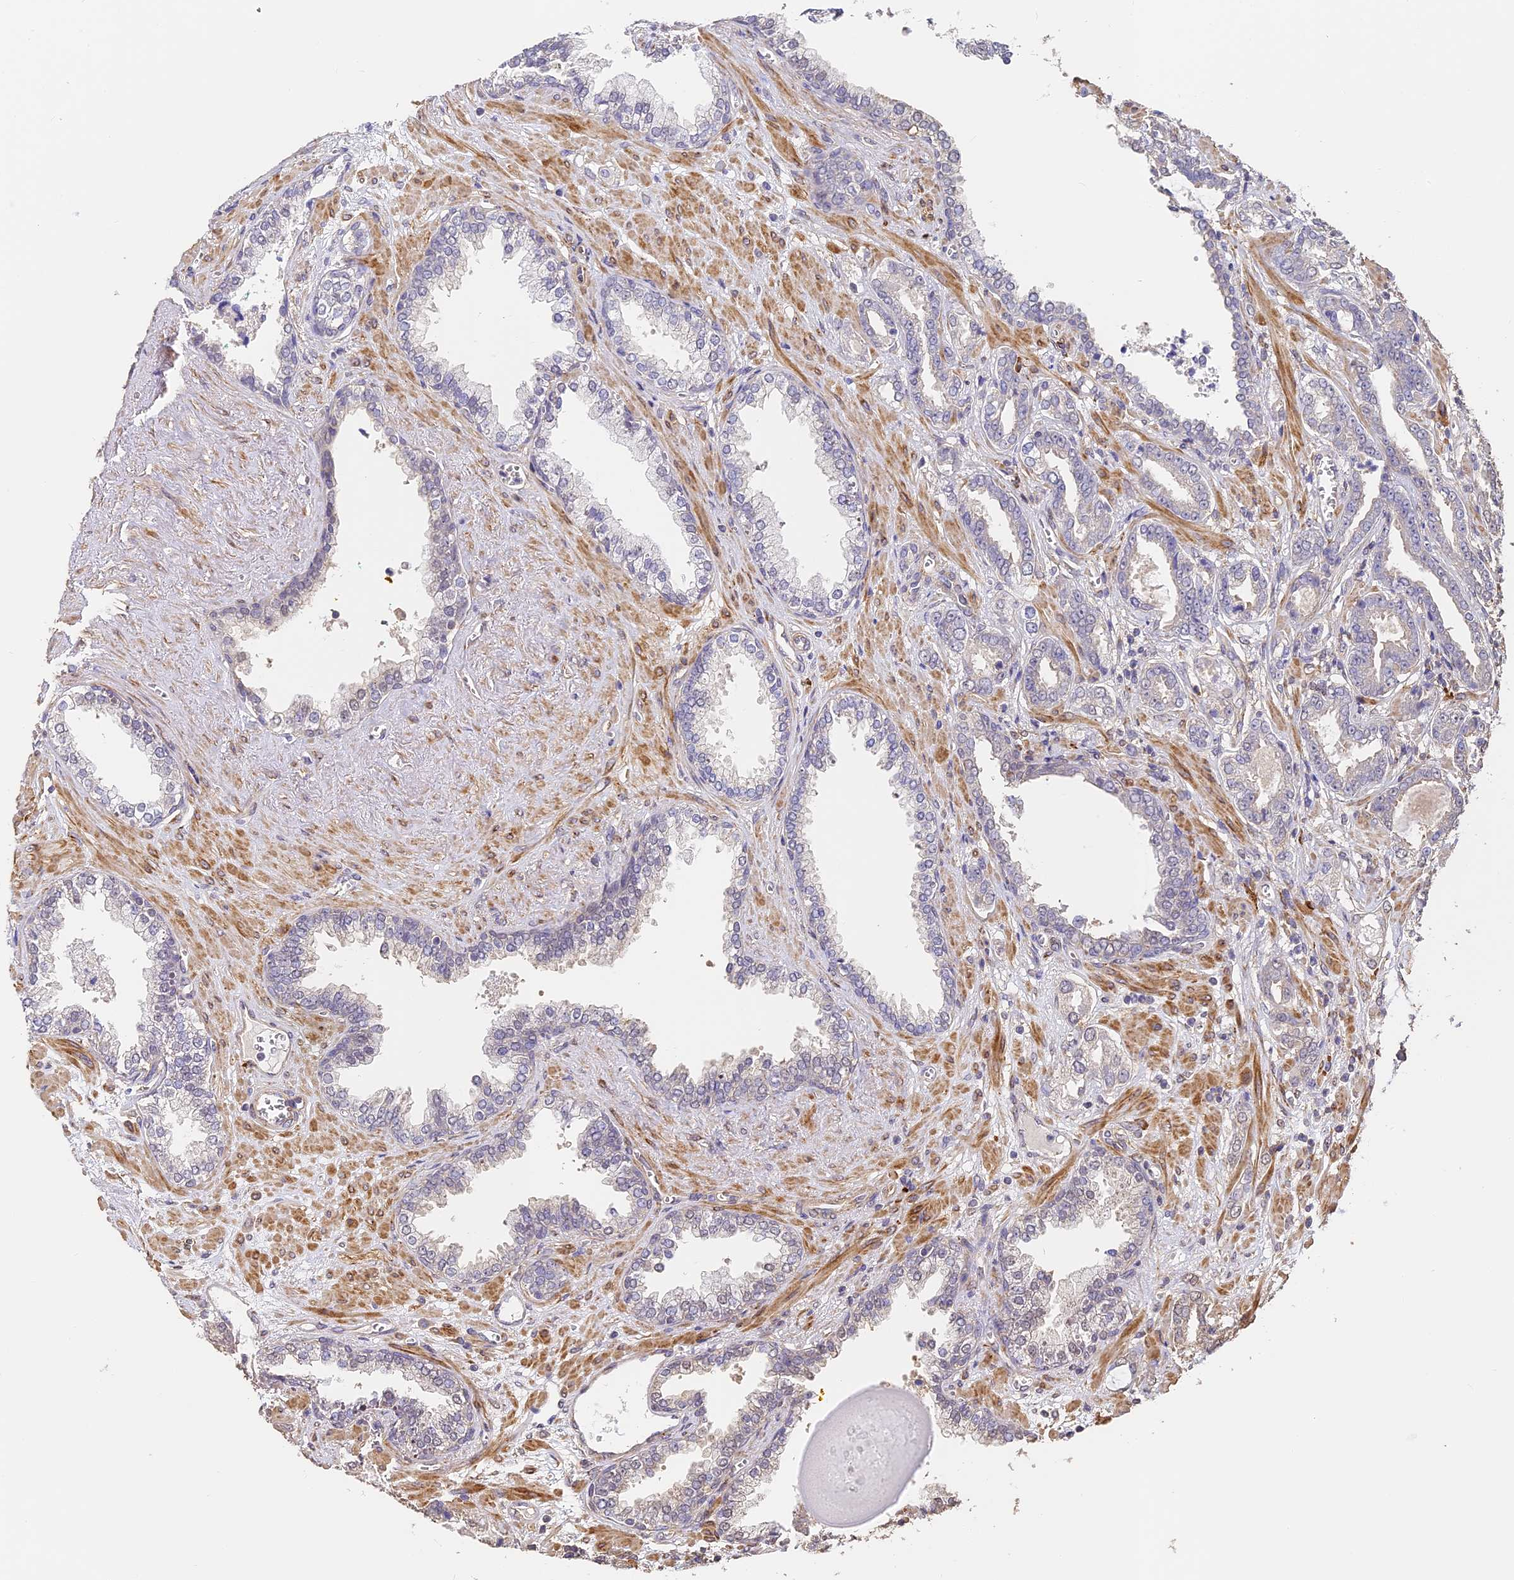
{"staining": {"intensity": "negative", "quantity": "none", "location": "none"}, "tissue": "prostate cancer", "cell_type": "Tumor cells", "image_type": "cancer", "snomed": [{"axis": "morphology", "description": "Adenocarcinoma, High grade"}, {"axis": "topography", "description": "Prostate and seminal vesicle, NOS"}], "caption": "Protein analysis of prostate adenocarcinoma (high-grade) exhibits no significant expression in tumor cells.", "gene": "SLC11A1", "patient": {"sex": "male", "age": 67}}